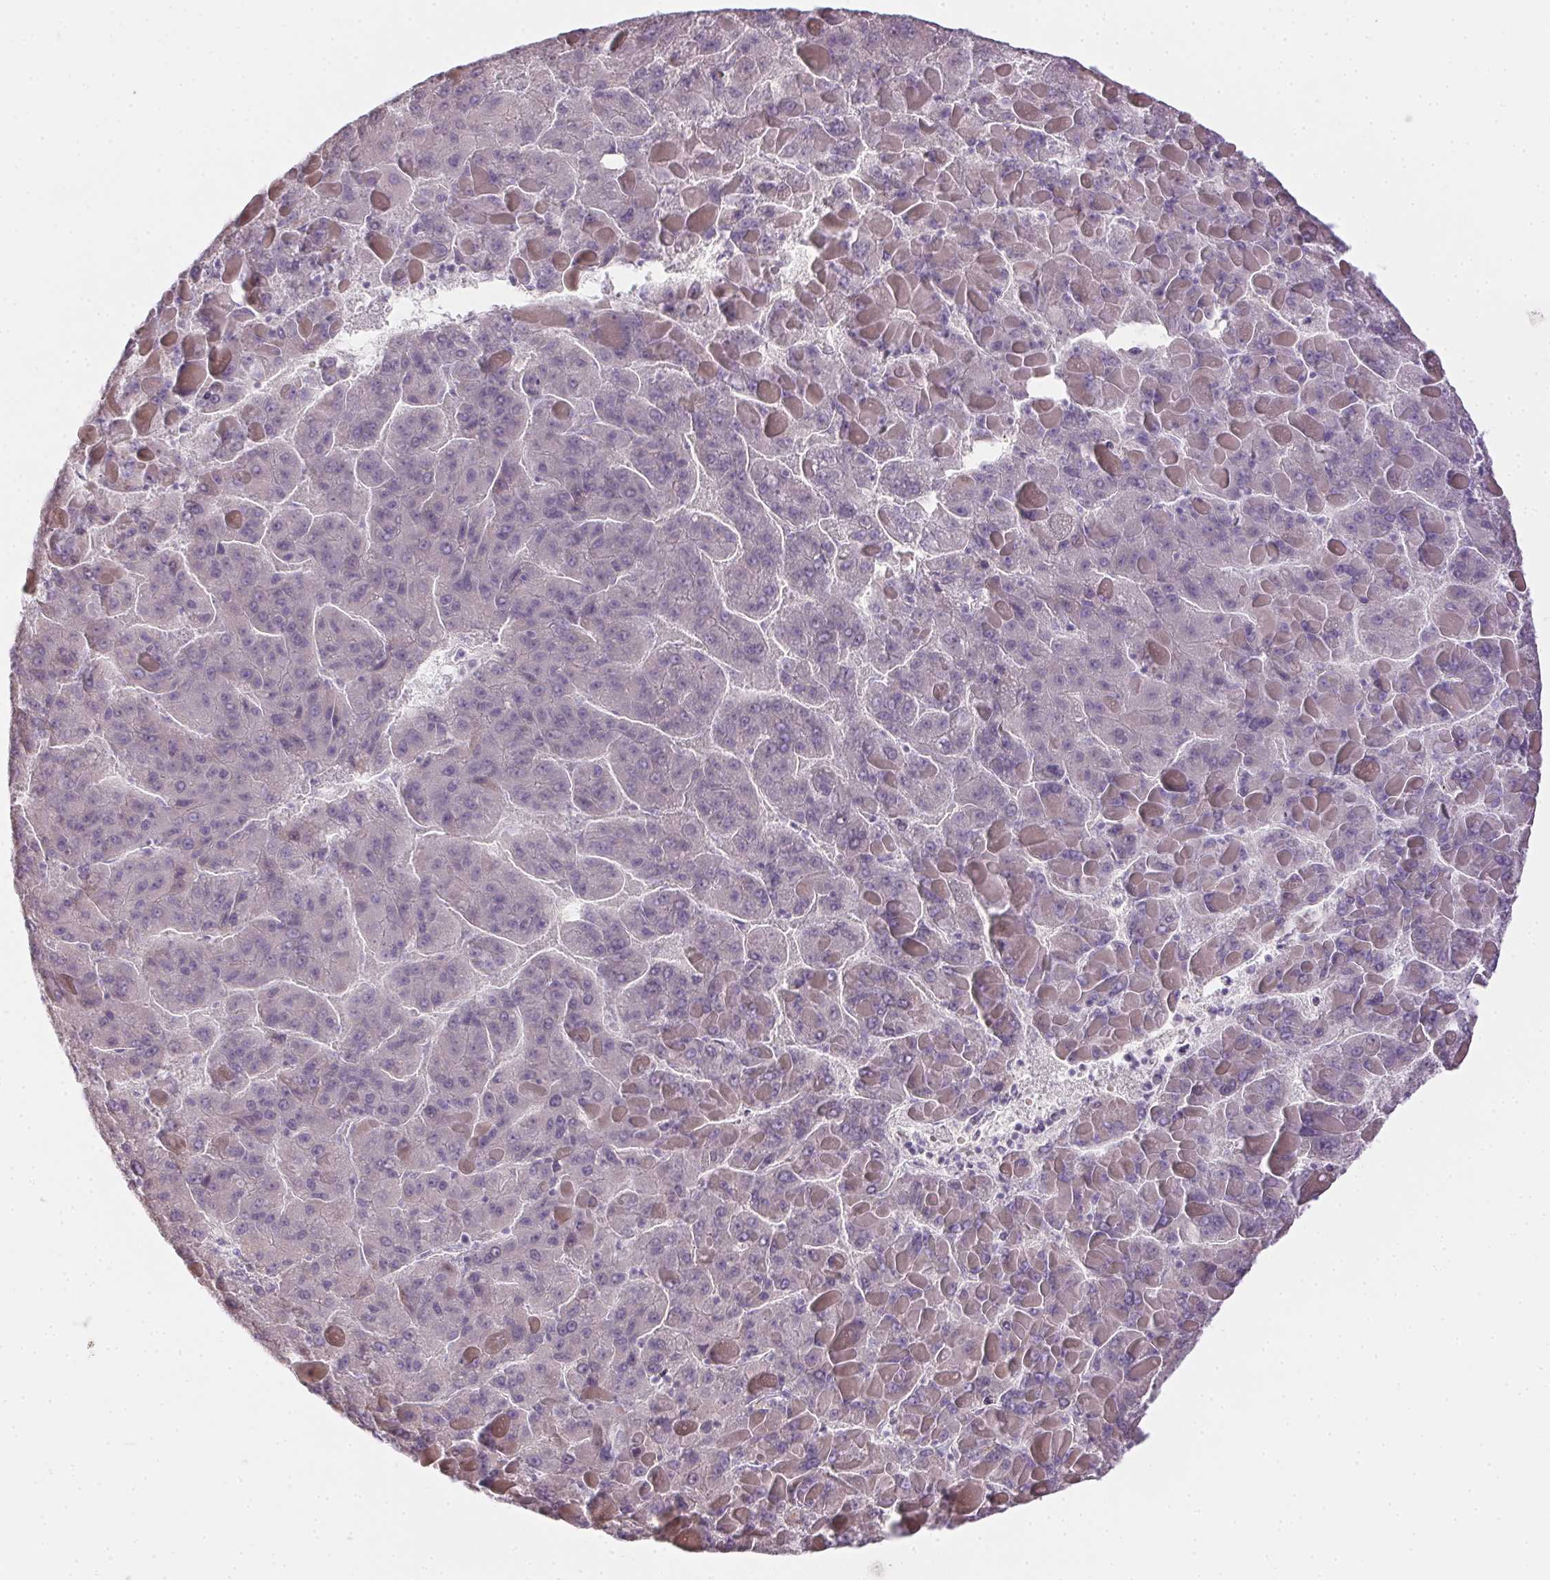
{"staining": {"intensity": "negative", "quantity": "none", "location": "none"}, "tissue": "liver cancer", "cell_type": "Tumor cells", "image_type": "cancer", "snomed": [{"axis": "morphology", "description": "Carcinoma, Hepatocellular, NOS"}, {"axis": "topography", "description": "Liver"}], "caption": "This is a histopathology image of immunohistochemistry staining of liver hepatocellular carcinoma, which shows no staining in tumor cells.", "gene": "CTCFL", "patient": {"sex": "female", "age": 82}}